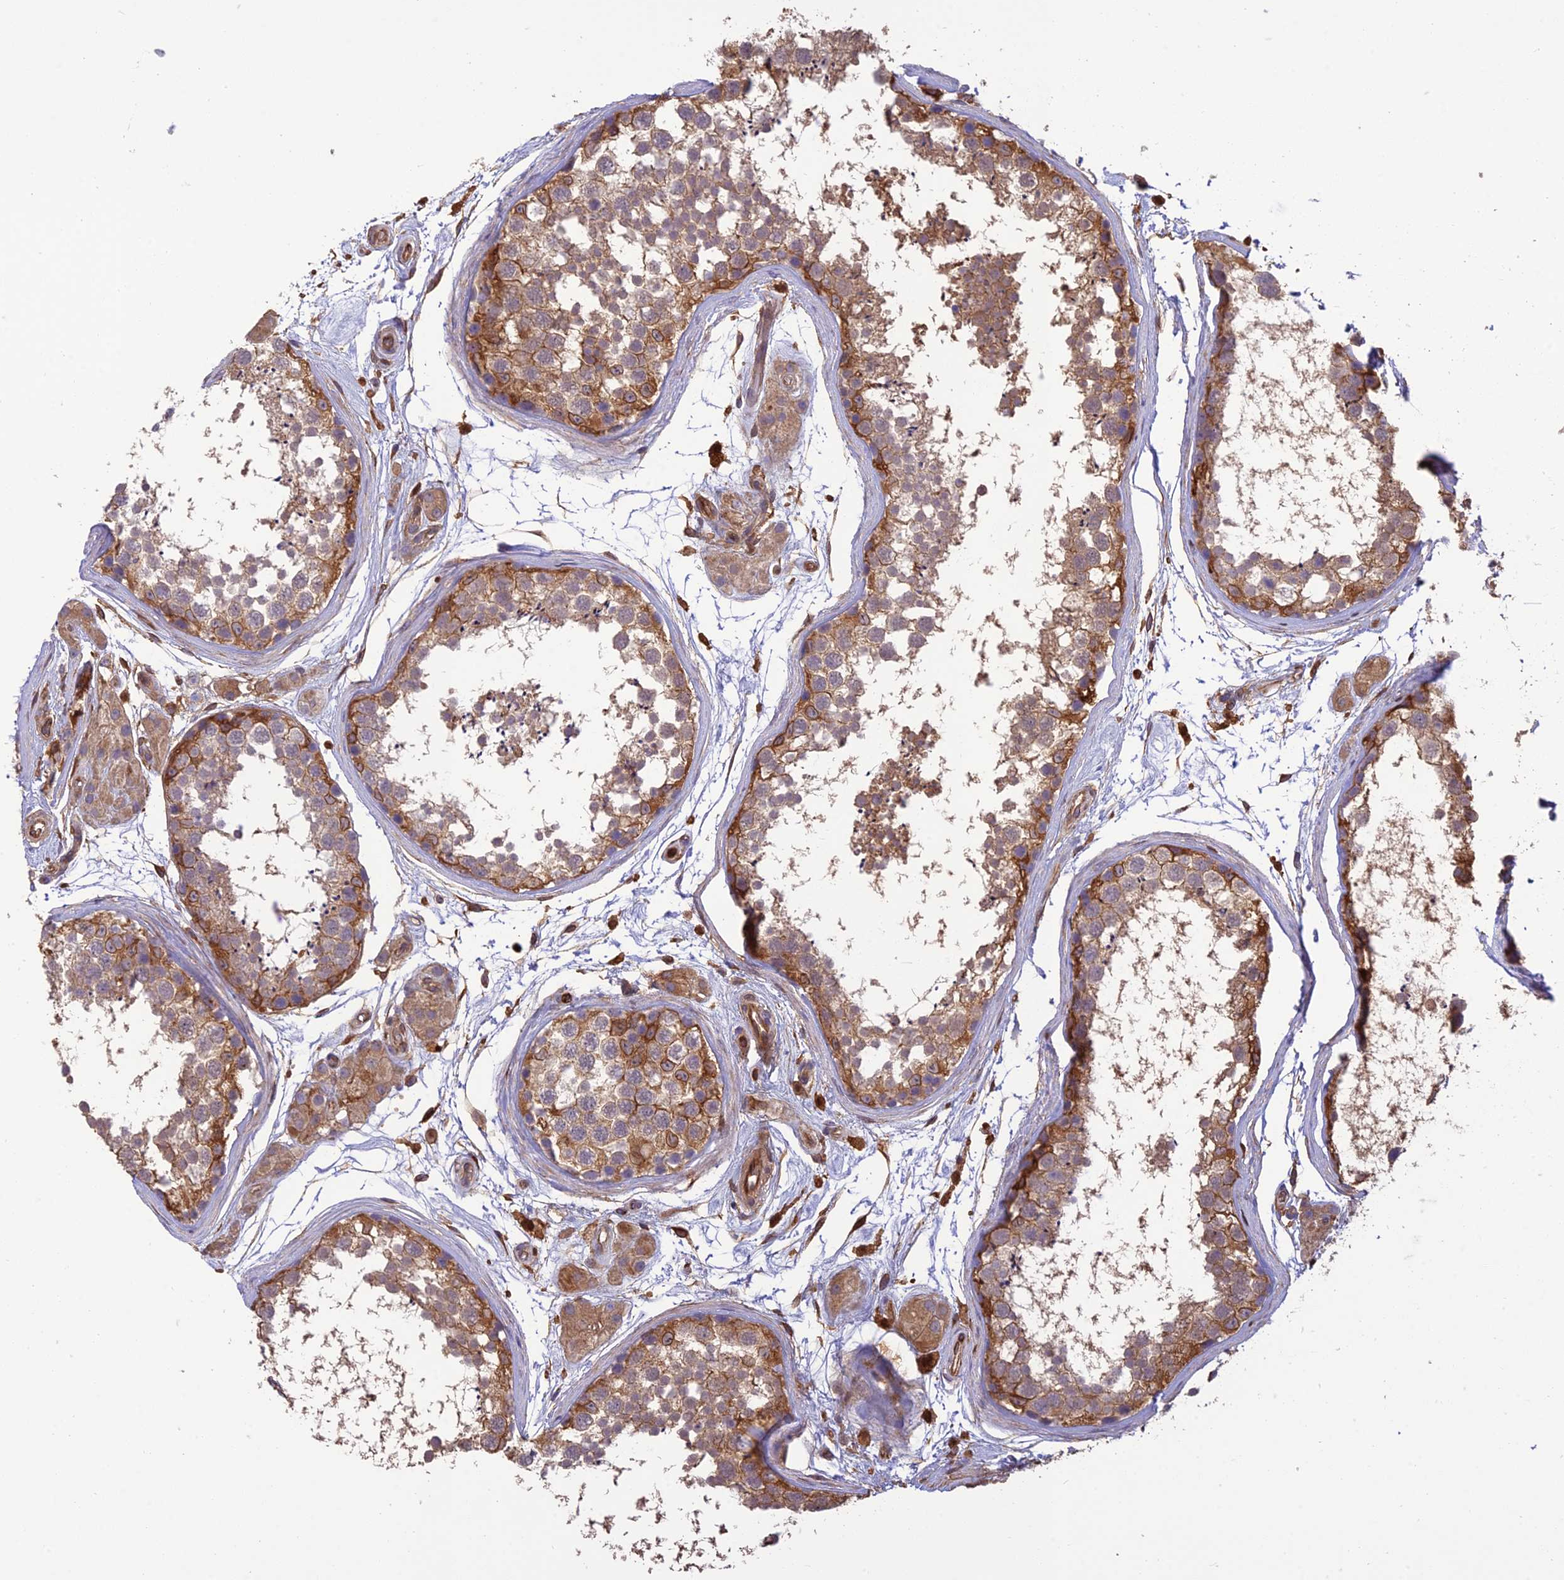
{"staining": {"intensity": "moderate", "quantity": ">75%", "location": "cytoplasmic/membranous"}, "tissue": "testis", "cell_type": "Cells in seminiferous ducts", "image_type": "normal", "snomed": [{"axis": "morphology", "description": "Normal tissue, NOS"}, {"axis": "topography", "description": "Testis"}], "caption": "IHC photomicrograph of benign testis: testis stained using IHC shows medium levels of moderate protein expression localized specifically in the cytoplasmic/membranous of cells in seminiferous ducts, appearing as a cytoplasmic/membranous brown color.", "gene": "HPSE2", "patient": {"sex": "male", "age": 56}}